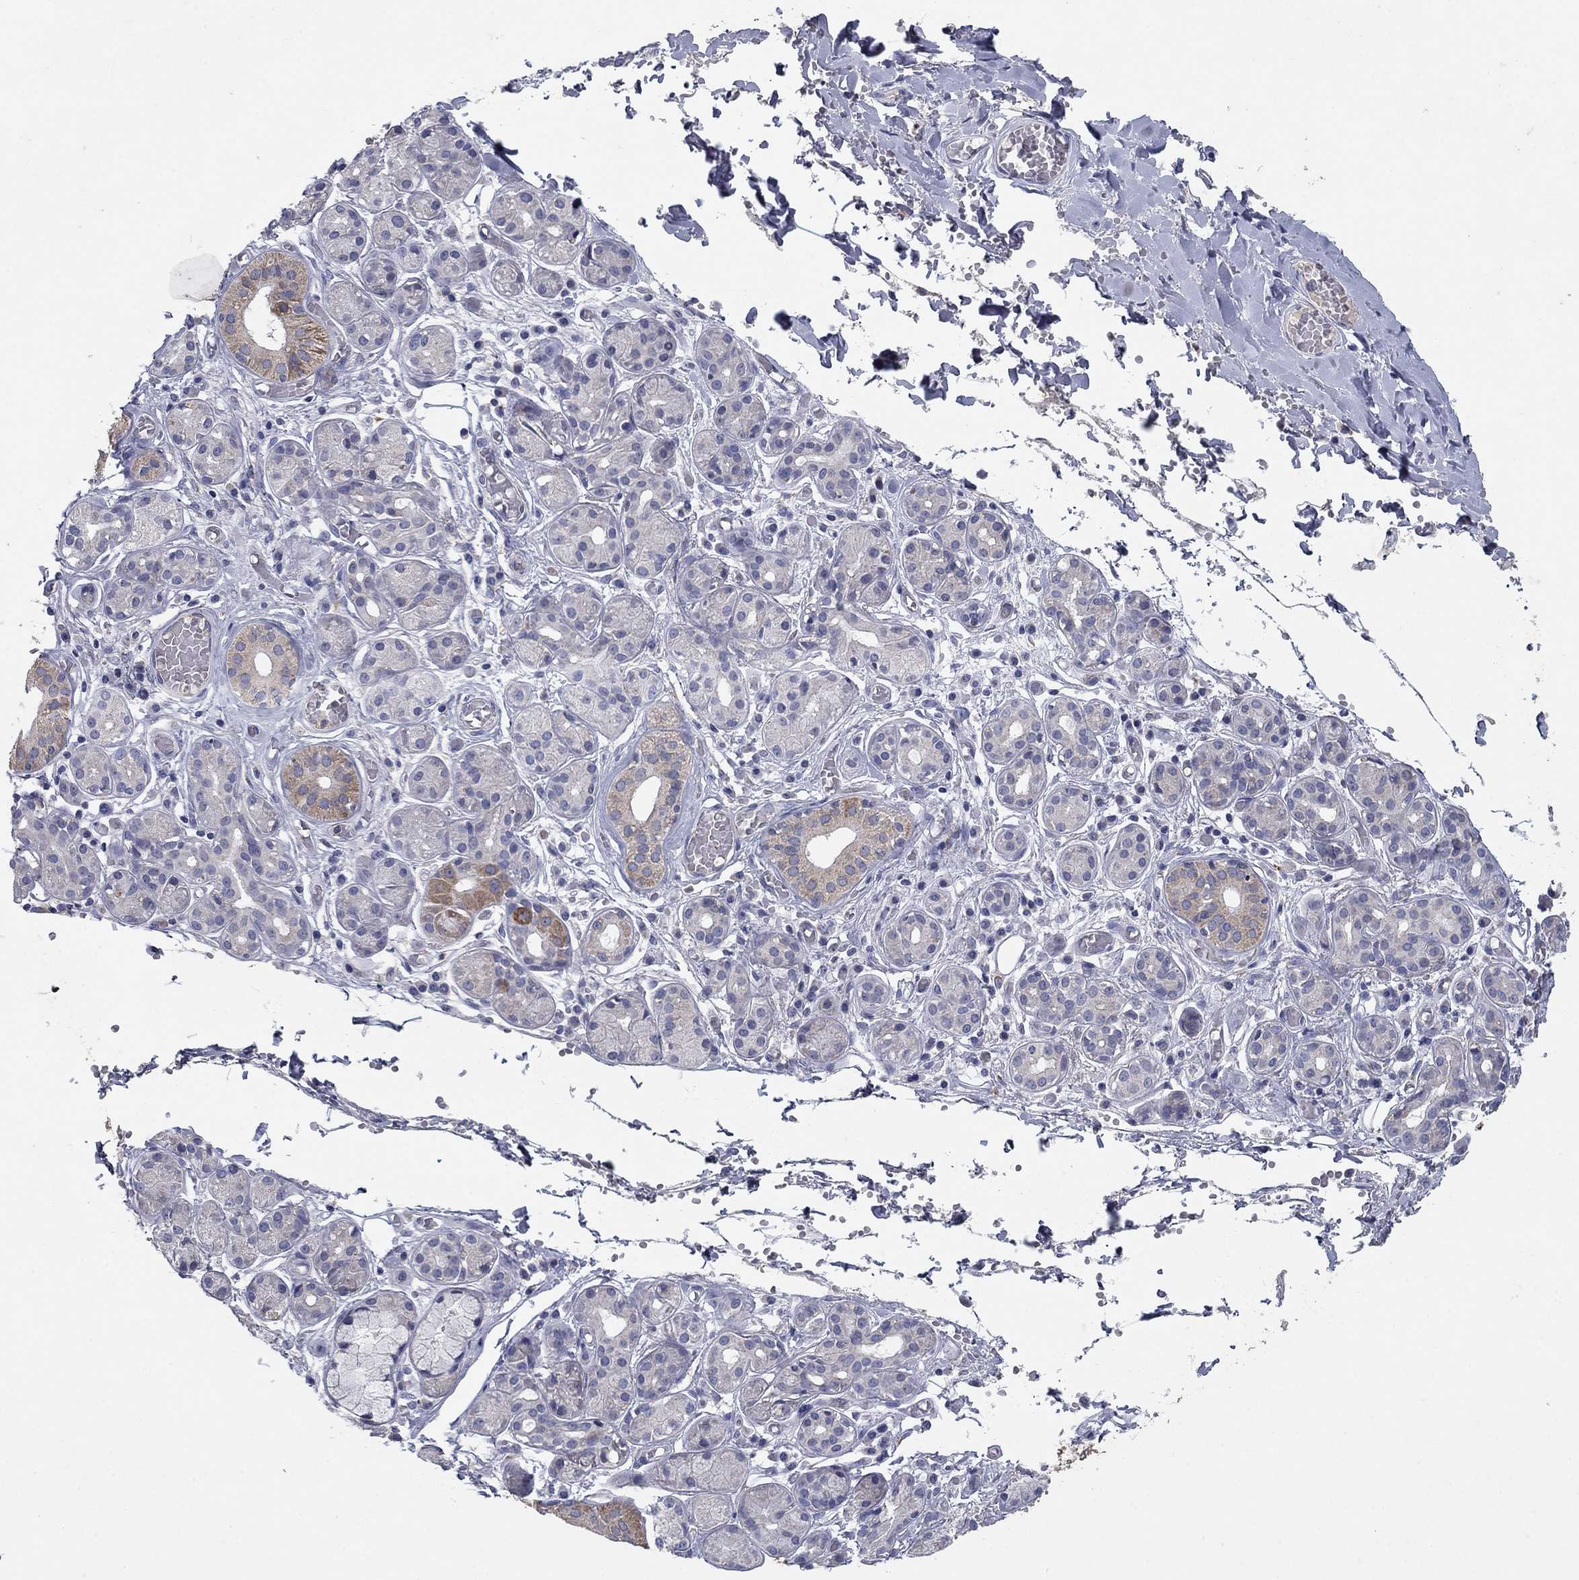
{"staining": {"intensity": "weak", "quantity": "<25%", "location": "cytoplasmic/membranous"}, "tissue": "salivary gland", "cell_type": "Glandular cells", "image_type": "normal", "snomed": [{"axis": "morphology", "description": "Normal tissue, NOS"}, {"axis": "topography", "description": "Salivary gland"}, {"axis": "topography", "description": "Peripheral nerve tissue"}], "caption": "High magnification brightfield microscopy of benign salivary gland stained with DAB (3,3'-diaminobenzidine) (brown) and counterstained with hematoxylin (blue): glandular cells show no significant staining.", "gene": "PTGDS", "patient": {"sex": "male", "age": 71}}